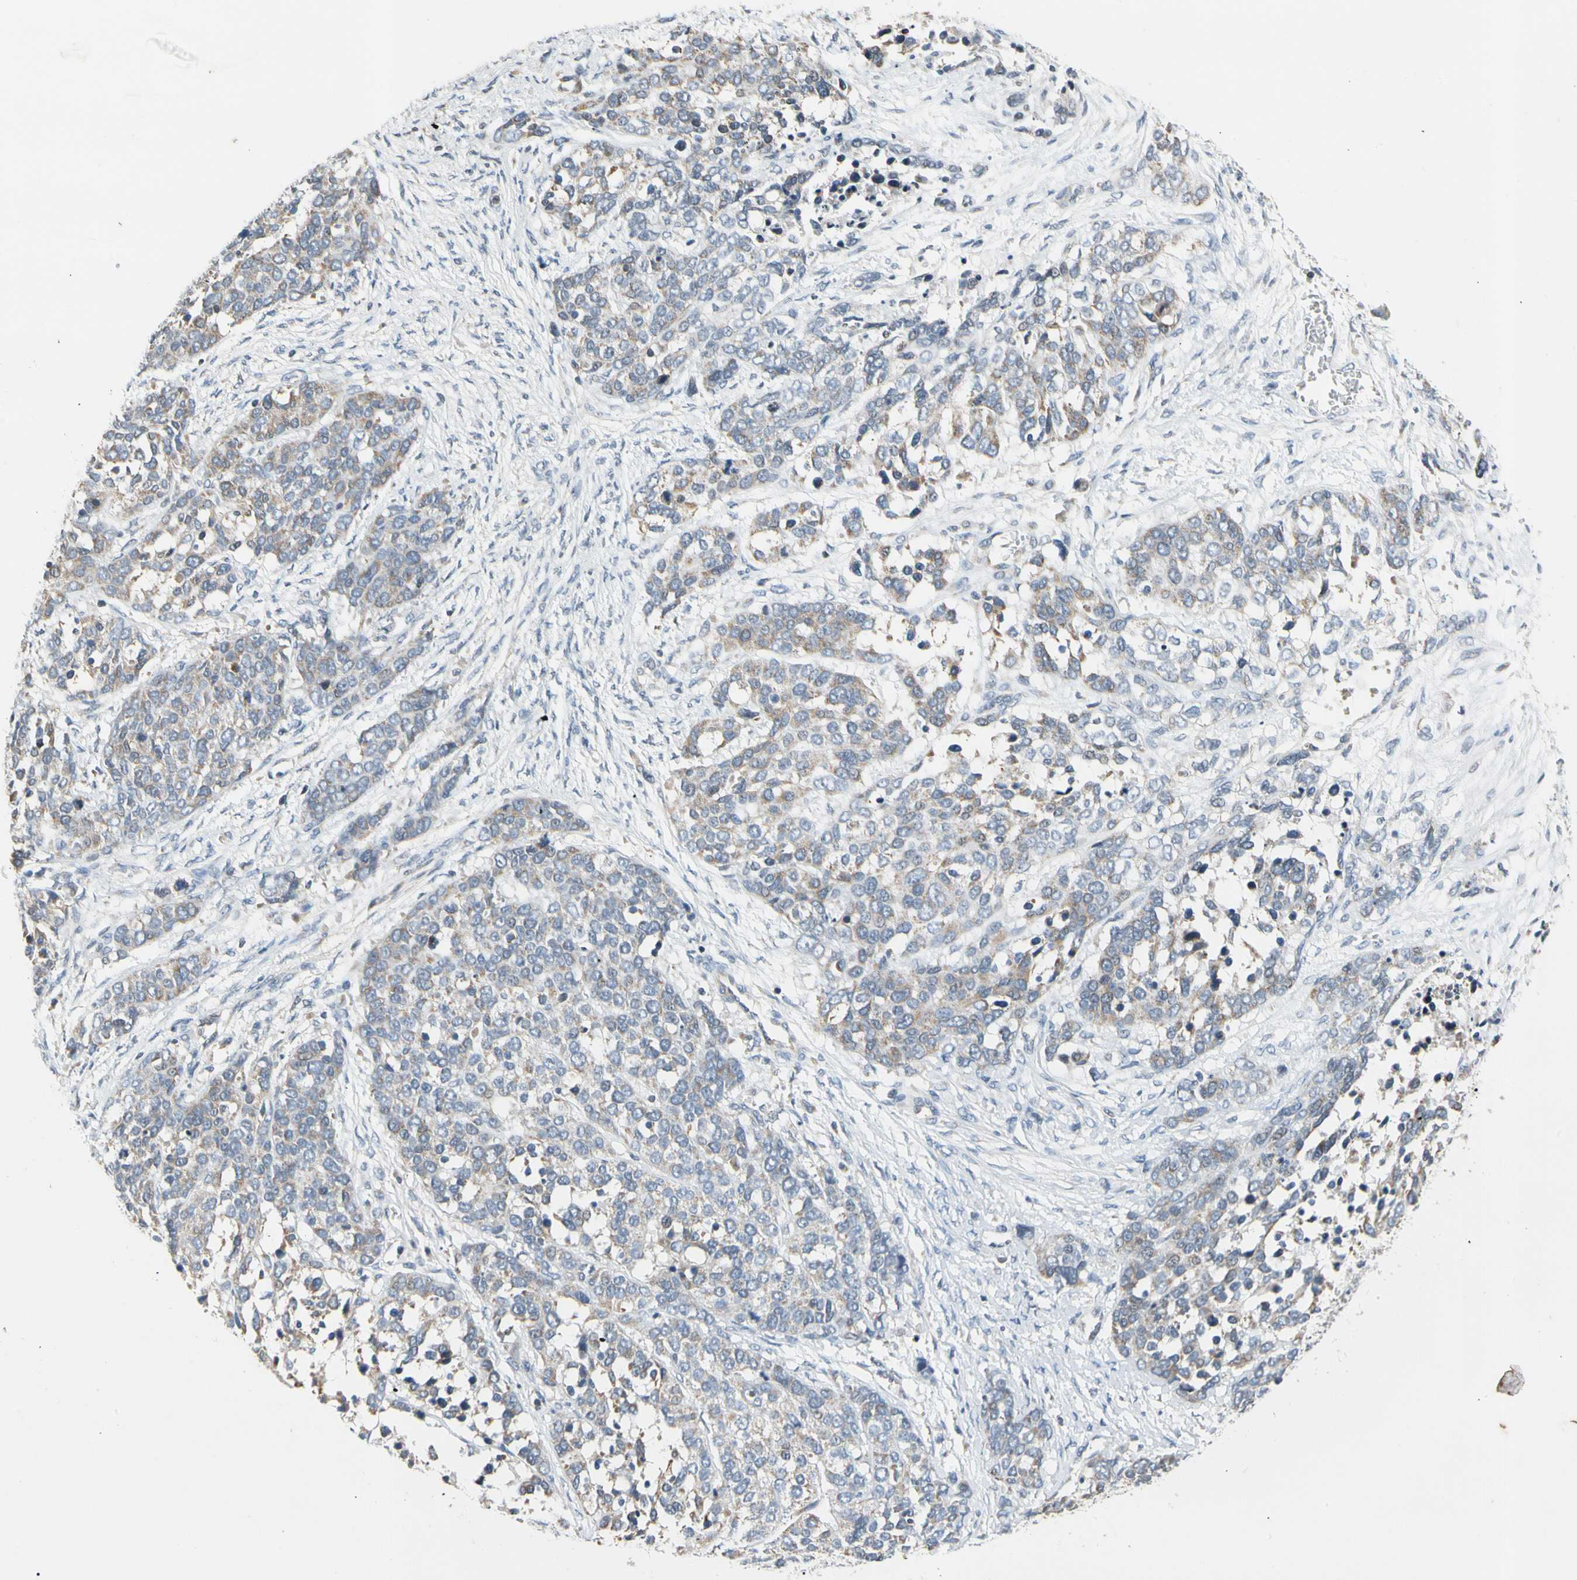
{"staining": {"intensity": "weak", "quantity": "25%-75%", "location": "cytoplasmic/membranous"}, "tissue": "ovarian cancer", "cell_type": "Tumor cells", "image_type": "cancer", "snomed": [{"axis": "morphology", "description": "Cystadenocarcinoma, serous, NOS"}, {"axis": "topography", "description": "Ovary"}], "caption": "Immunohistochemical staining of human ovarian cancer displays low levels of weak cytoplasmic/membranous positivity in approximately 25%-75% of tumor cells. (Stains: DAB (3,3'-diaminobenzidine) in brown, nuclei in blue, Microscopy: brightfield microscopy at high magnification).", "gene": "SOX30", "patient": {"sex": "female", "age": 44}}